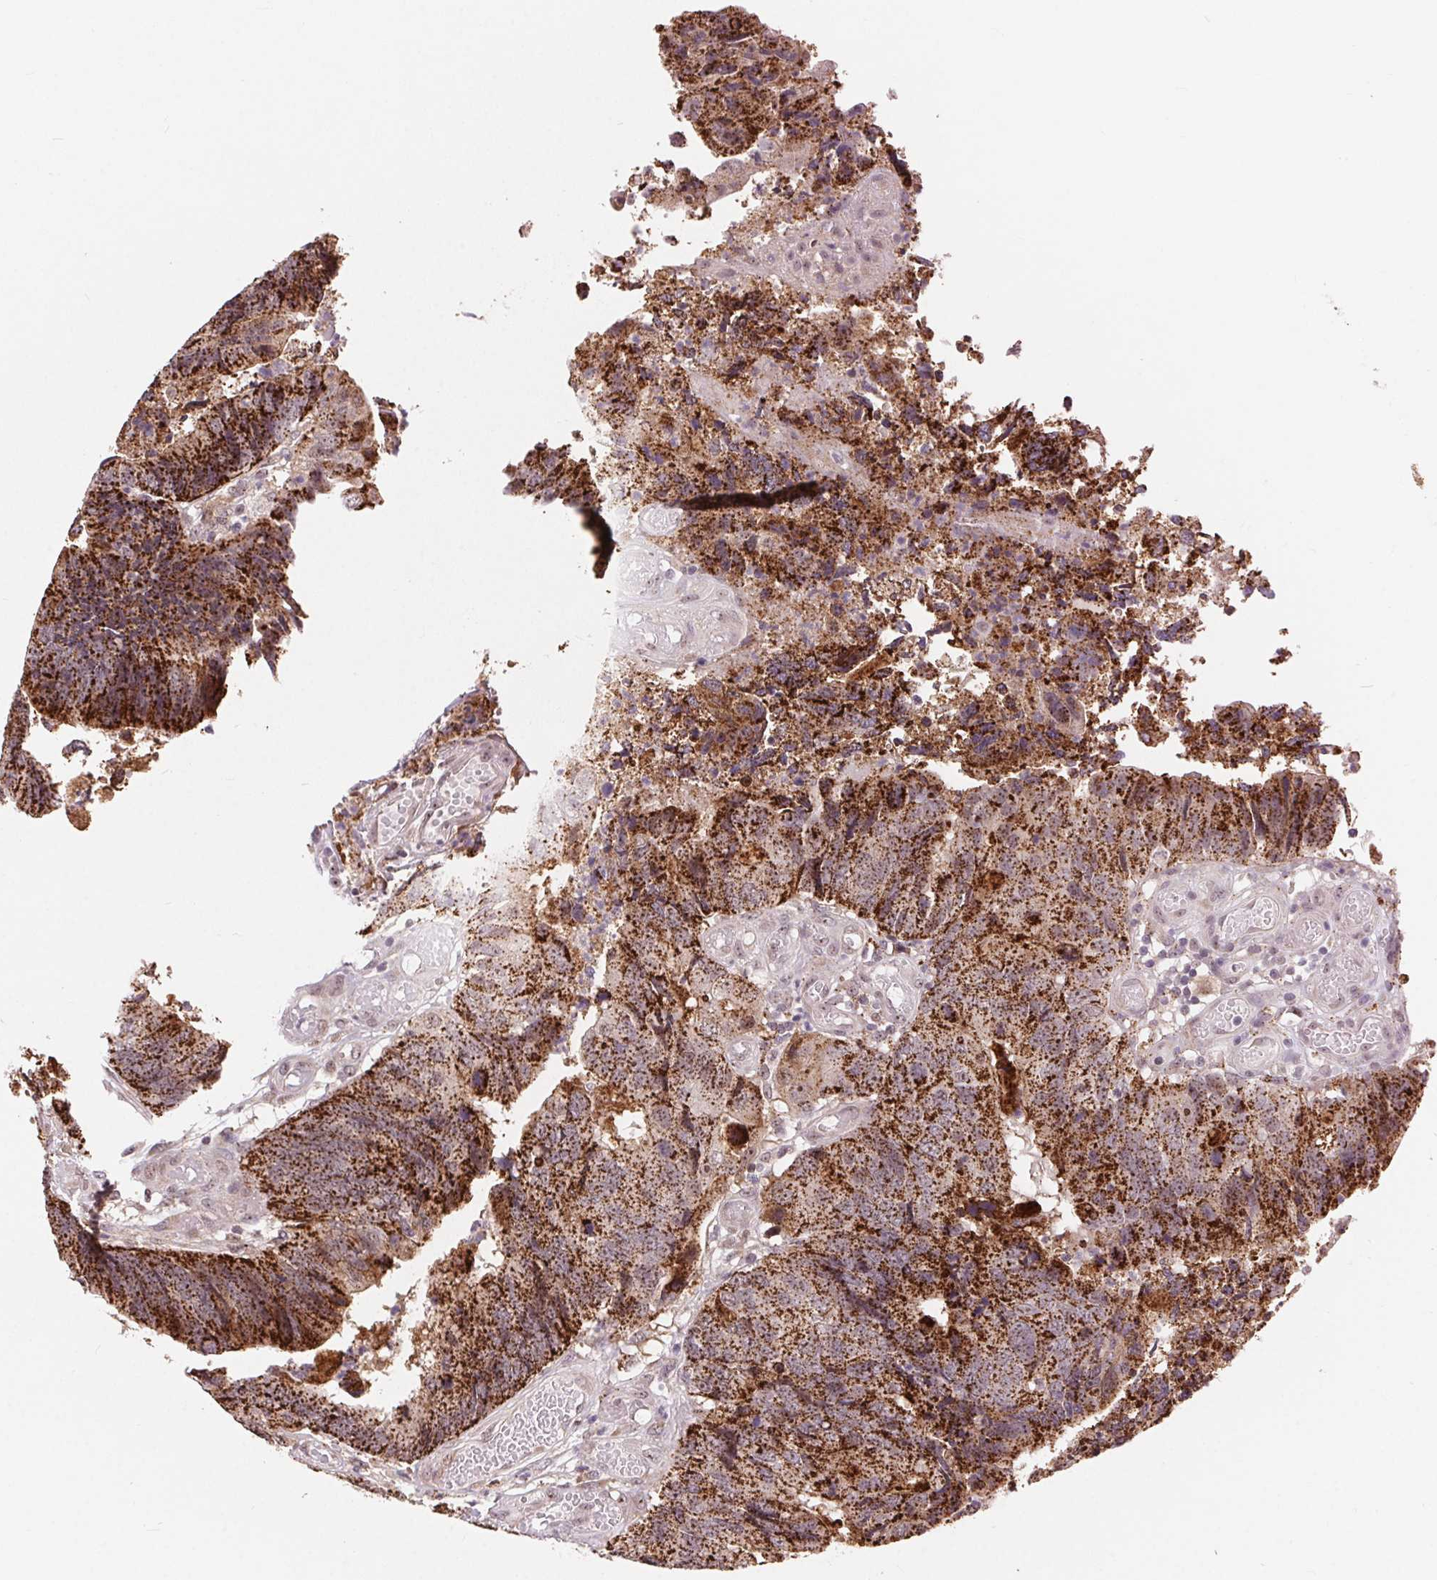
{"staining": {"intensity": "strong", "quantity": ">75%", "location": "cytoplasmic/membranous"}, "tissue": "colorectal cancer", "cell_type": "Tumor cells", "image_type": "cancer", "snomed": [{"axis": "morphology", "description": "Adenocarcinoma, NOS"}, {"axis": "topography", "description": "Colon"}], "caption": "Strong cytoplasmic/membranous protein staining is present in about >75% of tumor cells in colorectal cancer (adenocarcinoma). (DAB = brown stain, brightfield microscopy at high magnification).", "gene": "CHMP4B", "patient": {"sex": "female", "age": 67}}